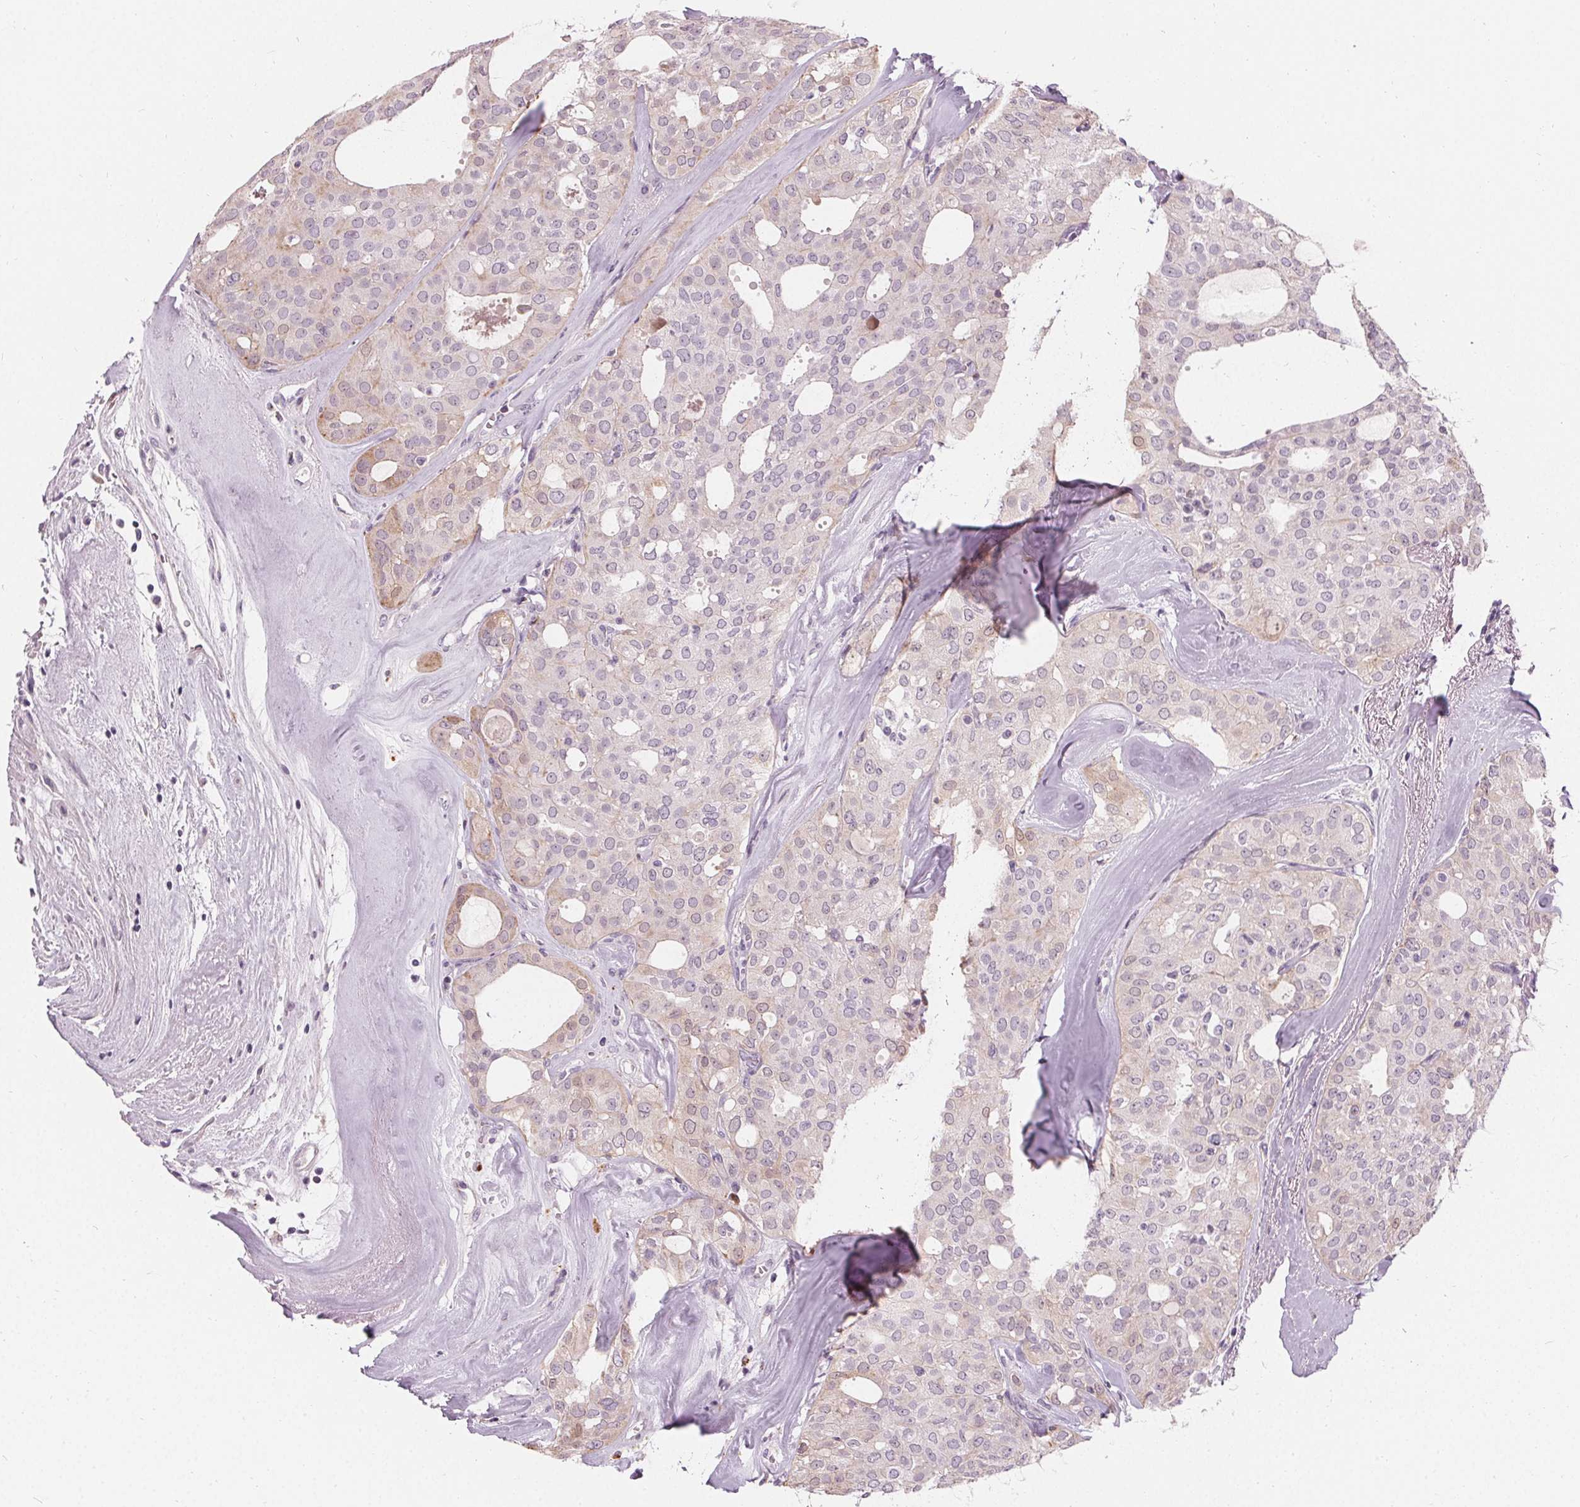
{"staining": {"intensity": "weak", "quantity": "<25%", "location": "cytoplasmic/membranous"}, "tissue": "thyroid cancer", "cell_type": "Tumor cells", "image_type": "cancer", "snomed": [{"axis": "morphology", "description": "Follicular adenoma carcinoma, NOS"}, {"axis": "topography", "description": "Thyroid gland"}], "caption": "The immunohistochemistry photomicrograph has no significant expression in tumor cells of thyroid cancer (follicular adenoma carcinoma) tissue.", "gene": "HOPX", "patient": {"sex": "male", "age": 75}}